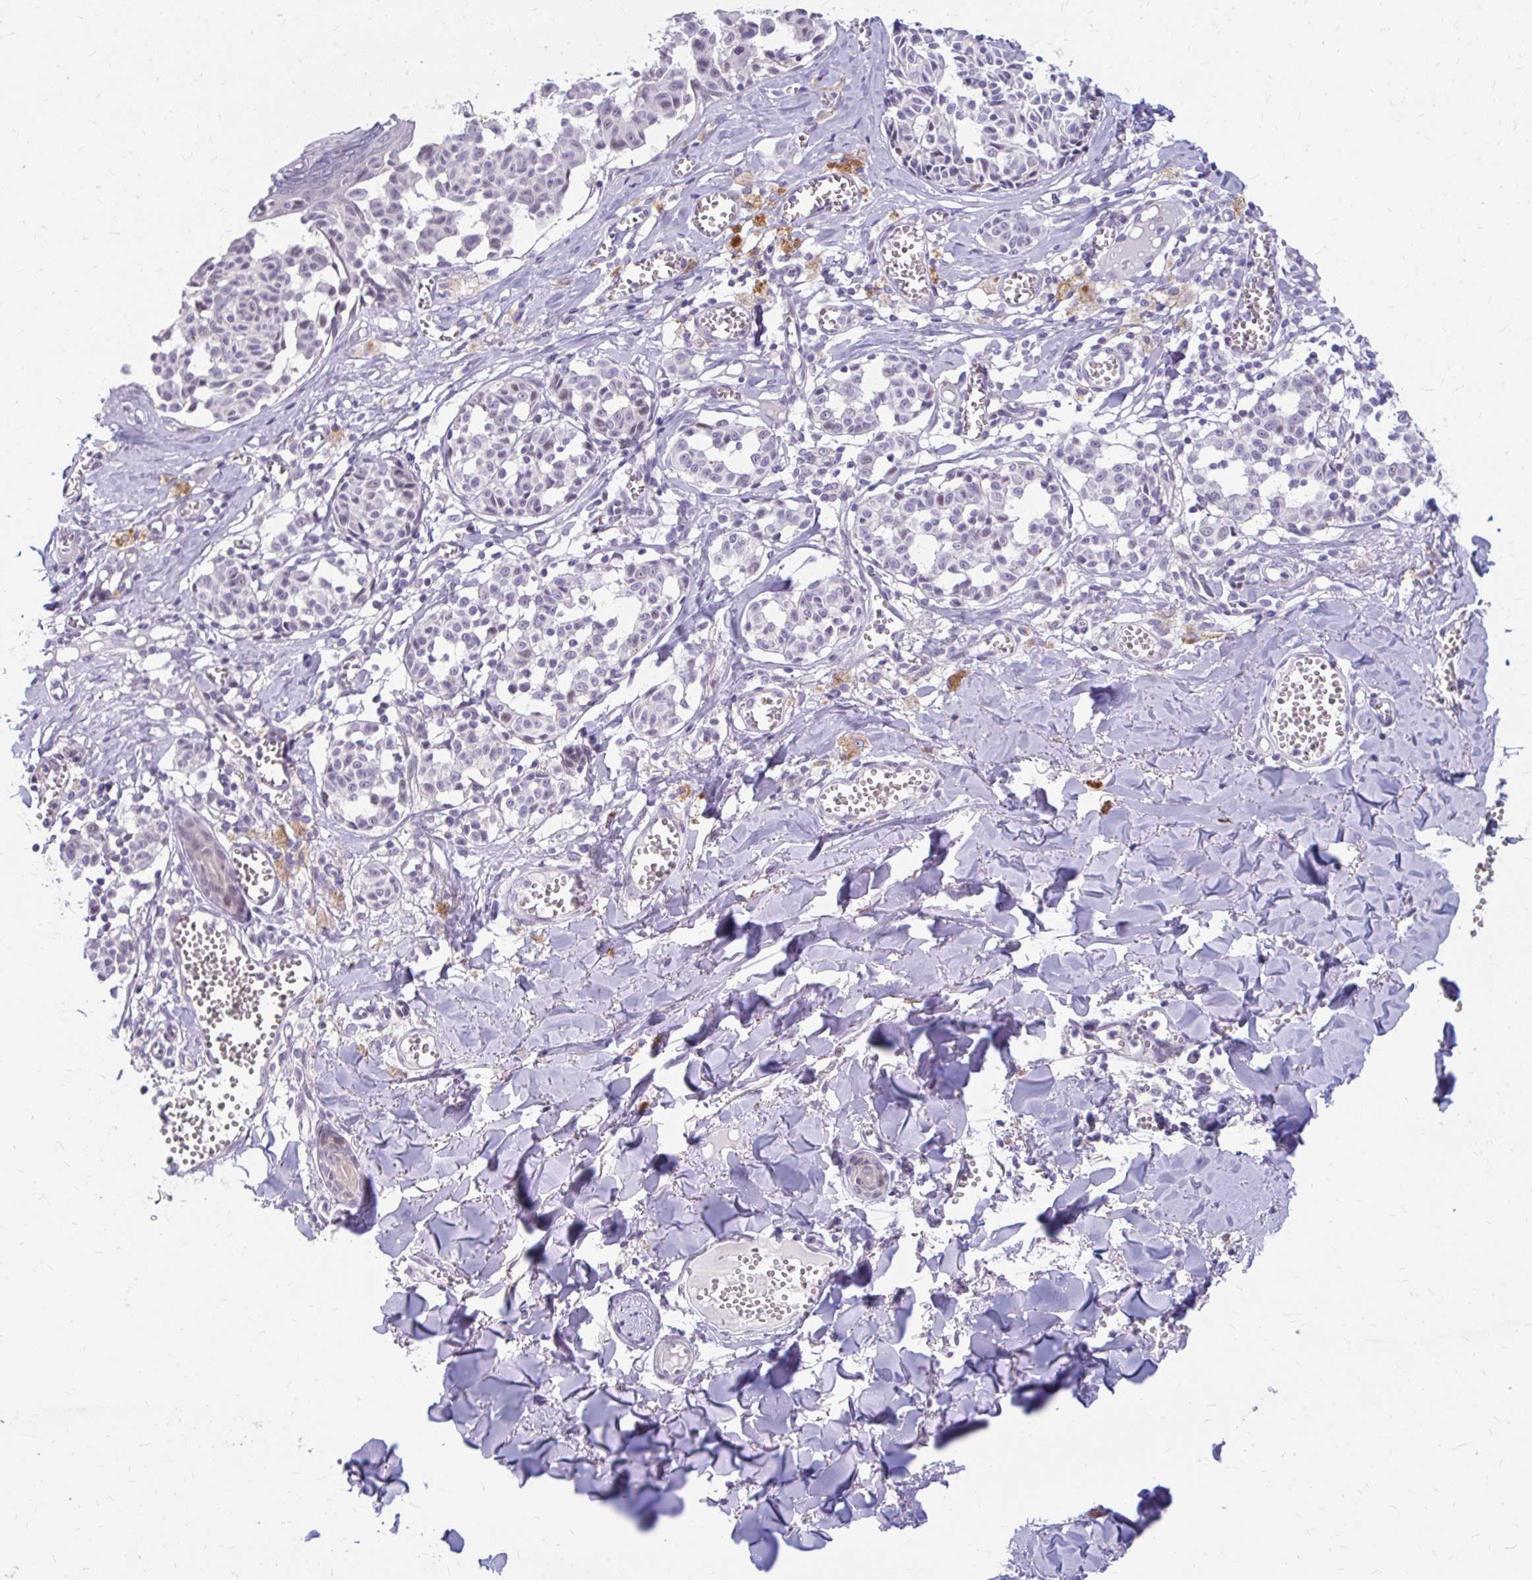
{"staining": {"intensity": "negative", "quantity": "none", "location": "none"}, "tissue": "melanoma", "cell_type": "Tumor cells", "image_type": "cancer", "snomed": [{"axis": "morphology", "description": "Malignant melanoma, NOS"}, {"axis": "topography", "description": "Skin"}], "caption": "High magnification brightfield microscopy of melanoma stained with DAB (3,3'-diaminobenzidine) (brown) and counterstained with hematoxylin (blue): tumor cells show no significant expression. Nuclei are stained in blue.", "gene": "RGS16", "patient": {"sex": "female", "age": 43}}